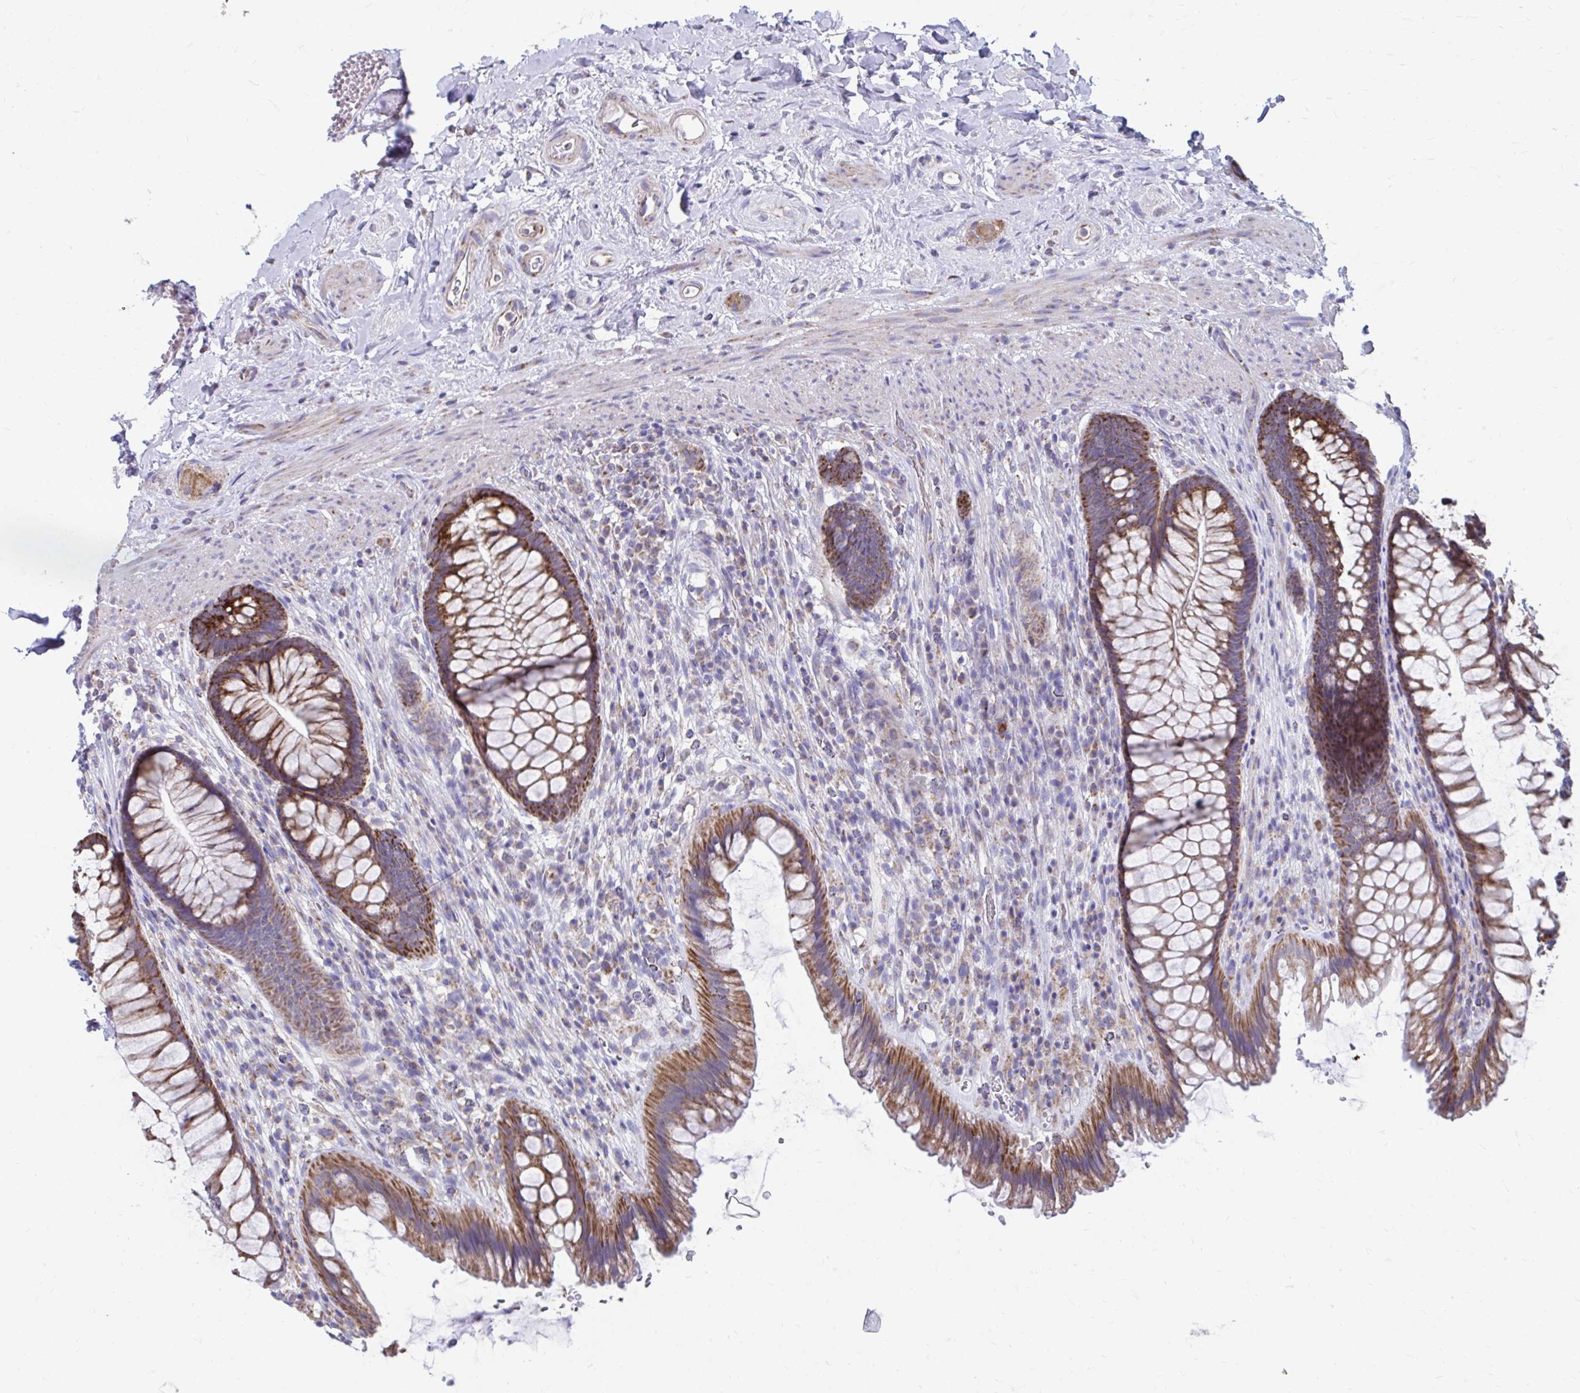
{"staining": {"intensity": "strong", "quantity": ">75%", "location": "cytoplasmic/membranous"}, "tissue": "rectum", "cell_type": "Glandular cells", "image_type": "normal", "snomed": [{"axis": "morphology", "description": "Normal tissue, NOS"}, {"axis": "topography", "description": "Rectum"}], "caption": "Strong cytoplasmic/membranous protein positivity is identified in about >75% of glandular cells in rectum. The protein of interest is stained brown, and the nuclei are stained in blue (DAB IHC with brightfield microscopy, high magnification).", "gene": "LINGO4", "patient": {"sex": "male", "age": 53}}